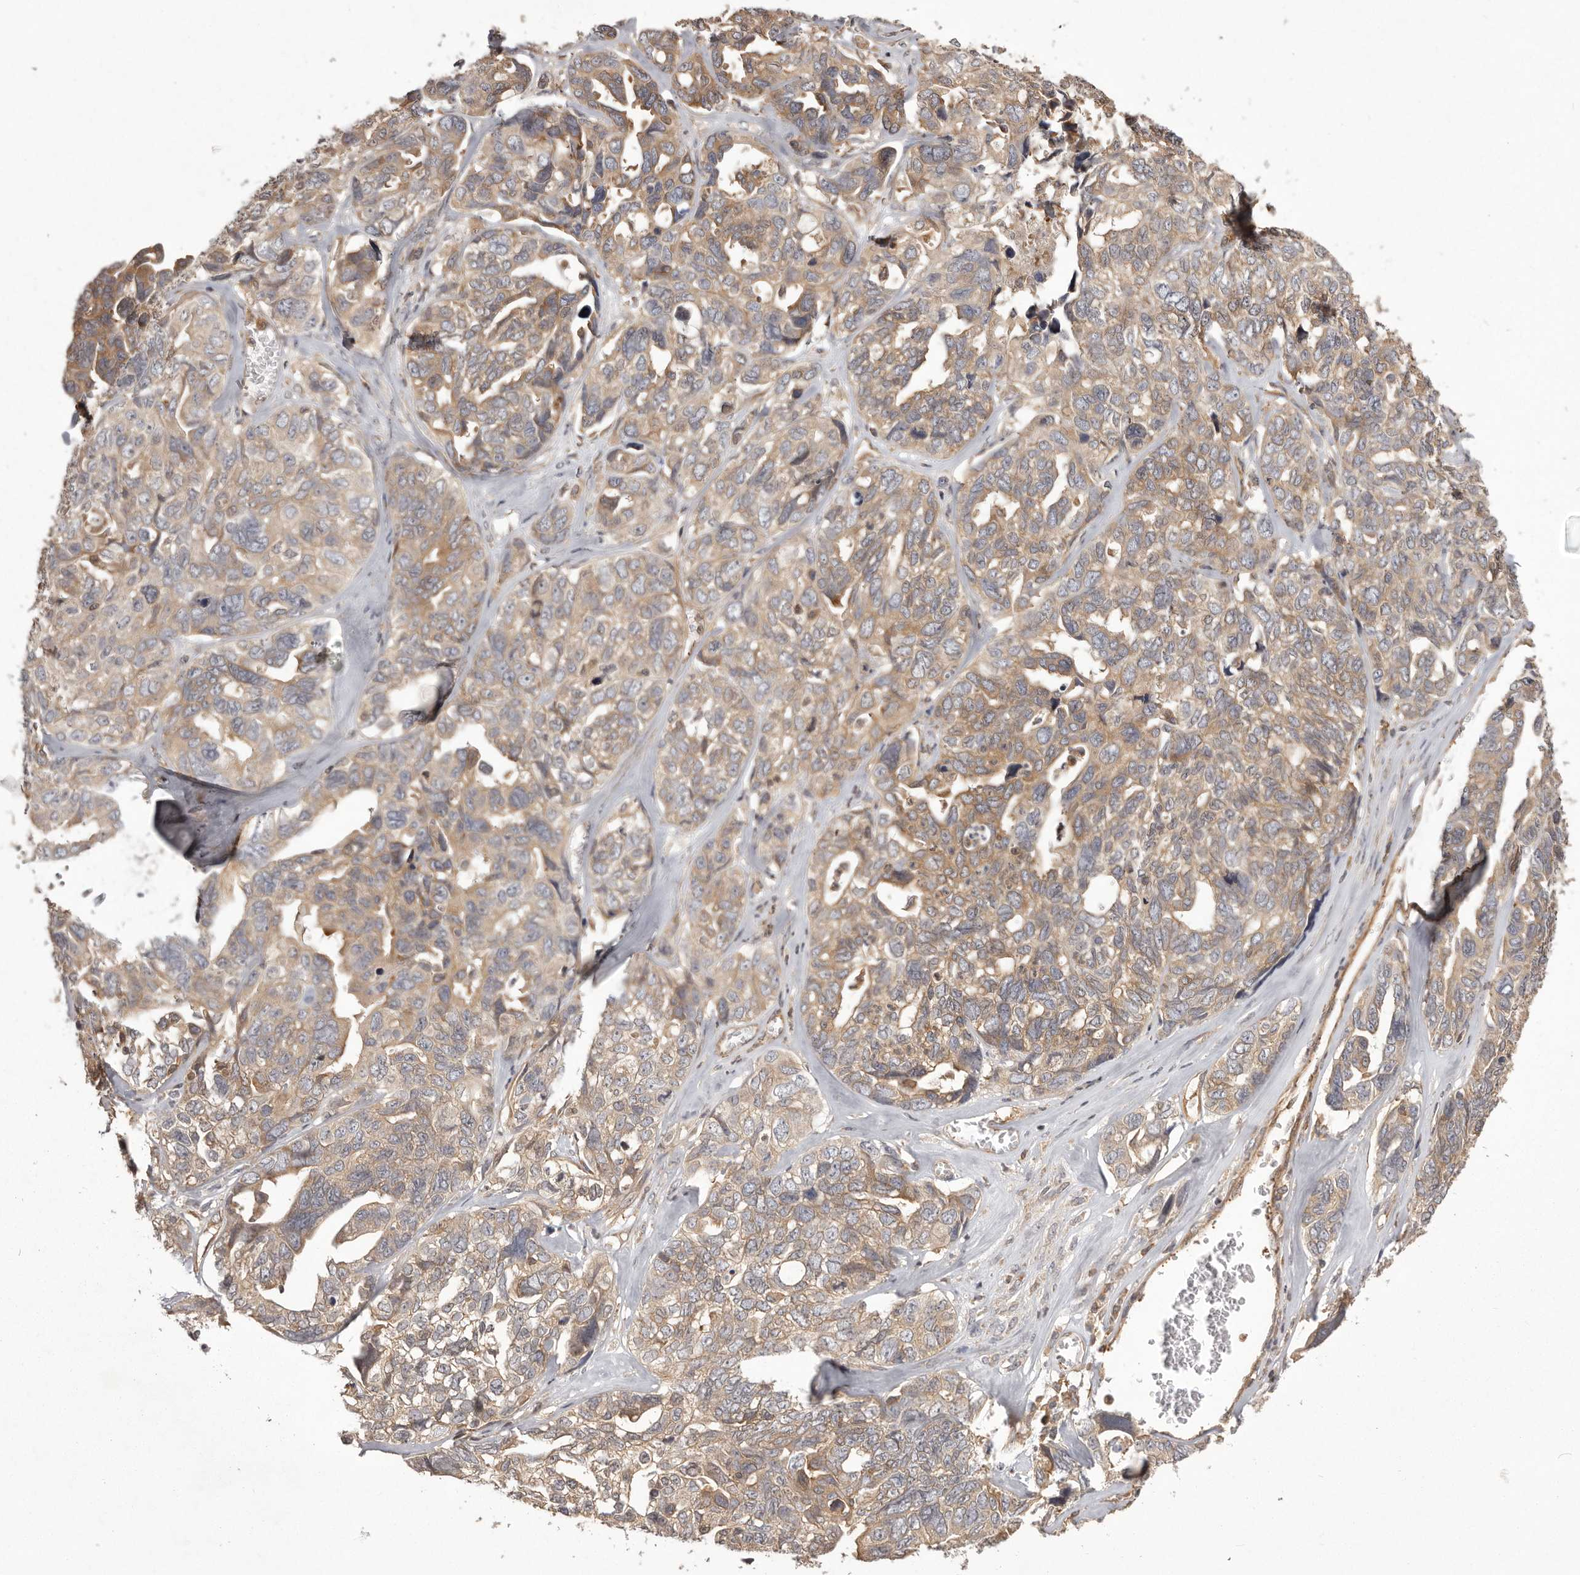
{"staining": {"intensity": "moderate", "quantity": ">75%", "location": "cytoplasmic/membranous"}, "tissue": "ovarian cancer", "cell_type": "Tumor cells", "image_type": "cancer", "snomed": [{"axis": "morphology", "description": "Cystadenocarcinoma, serous, NOS"}, {"axis": "topography", "description": "Ovary"}], "caption": "A brown stain labels moderate cytoplasmic/membranous staining of a protein in ovarian cancer (serous cystadenocarcinoma) tumor cells.", "gene": "NFKBIA", "patient": {"sex": "female", "age": 79}}